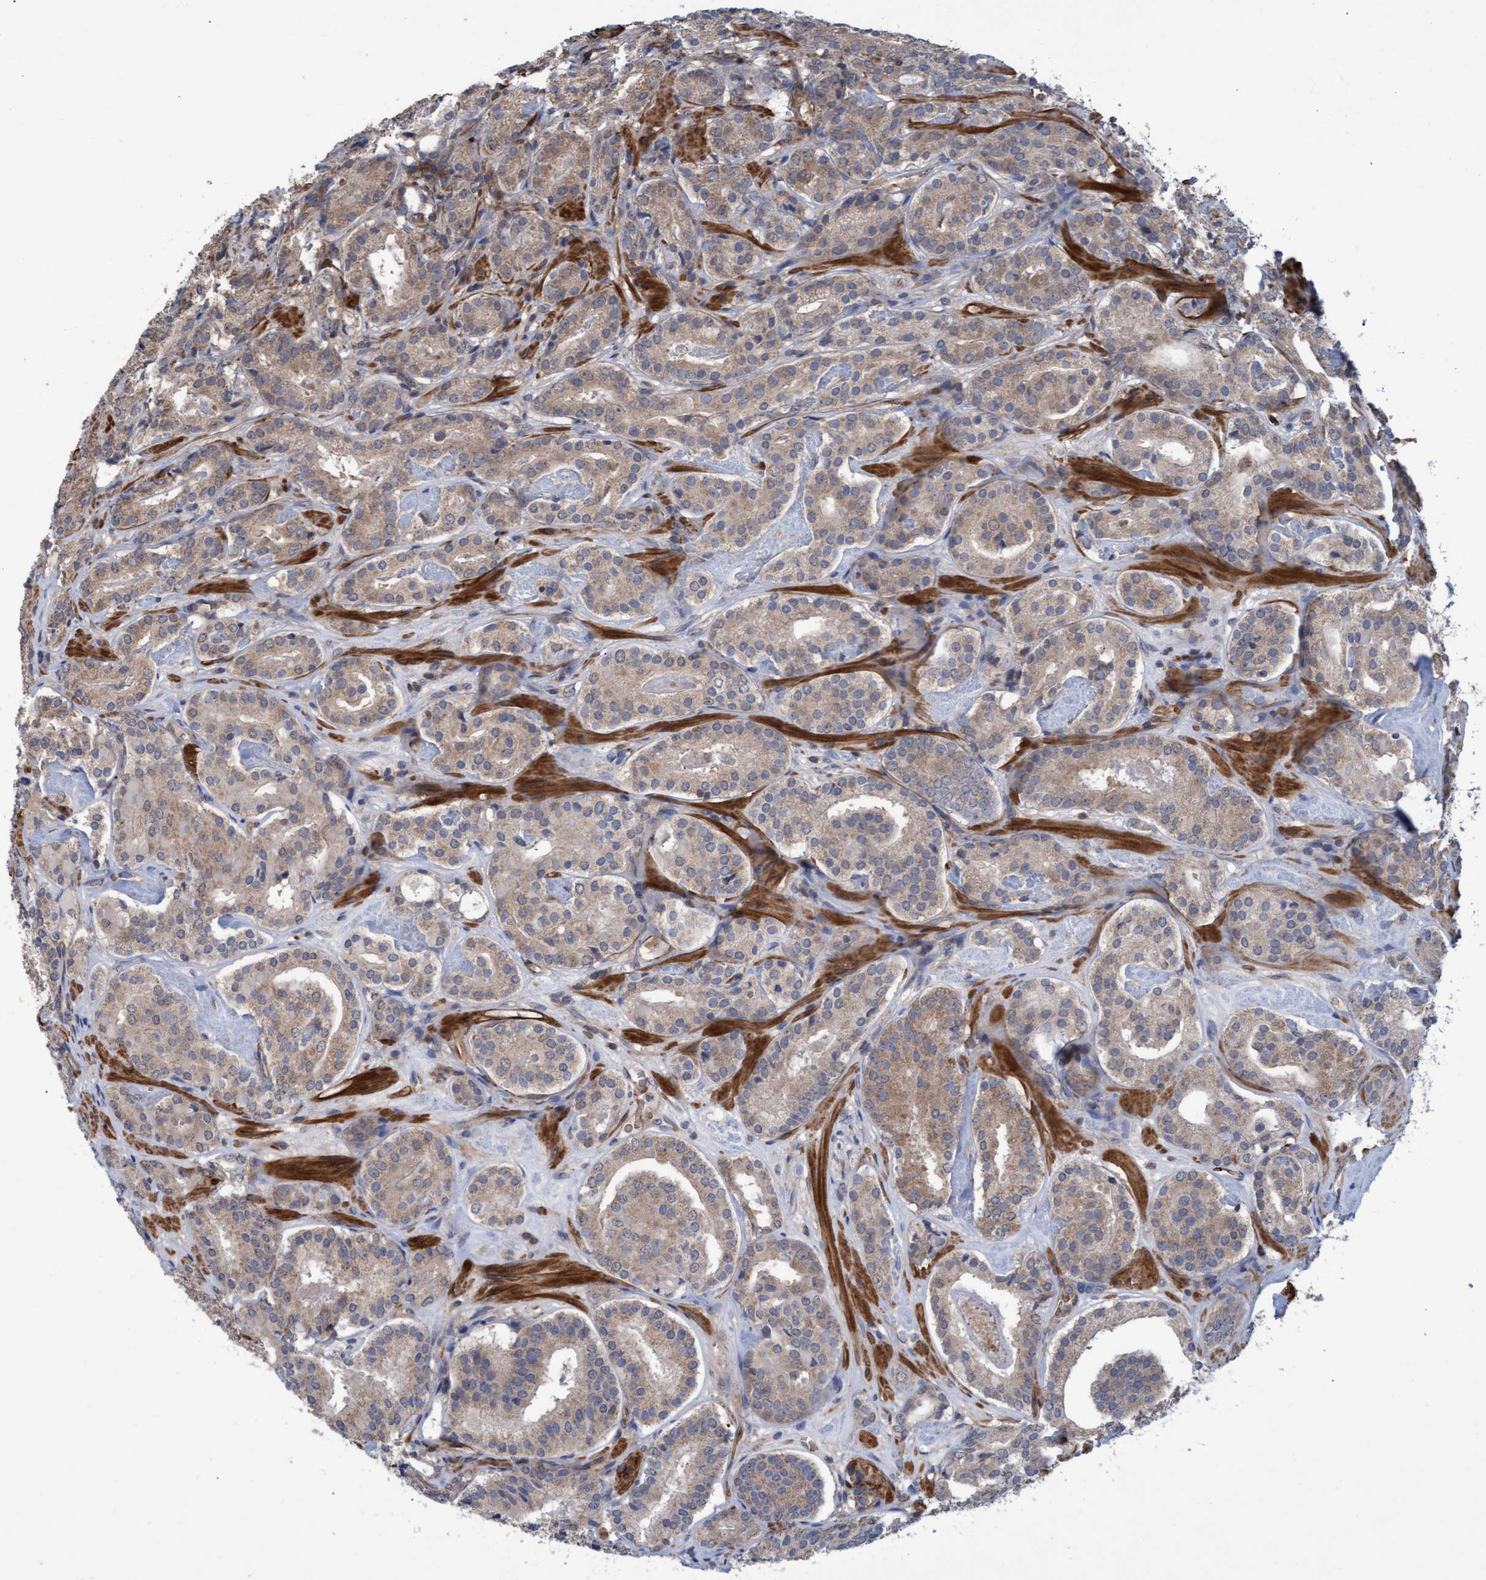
{"staining": {"intensity": "weak", "quantity": ">75%", "location": "cytoplasmic/membranous"}, "tissue": "prostate cancer", "cell_type": "Tumor cells", "image_type": "cancer", "snomed": [{"axis": "morphology", "description": "Adenocarcinoma, Low grade"}, {"axis": "topography", "description": "Prostate"}], "caption": "There is low levels of weak cytoplasmic/membranous positivity in tumor cells of prostate cancer, as demonstrated by immunohistochemical staining (brown color).", "gene": "NAA15", "patient": {"sex": "male", "age": 69}}